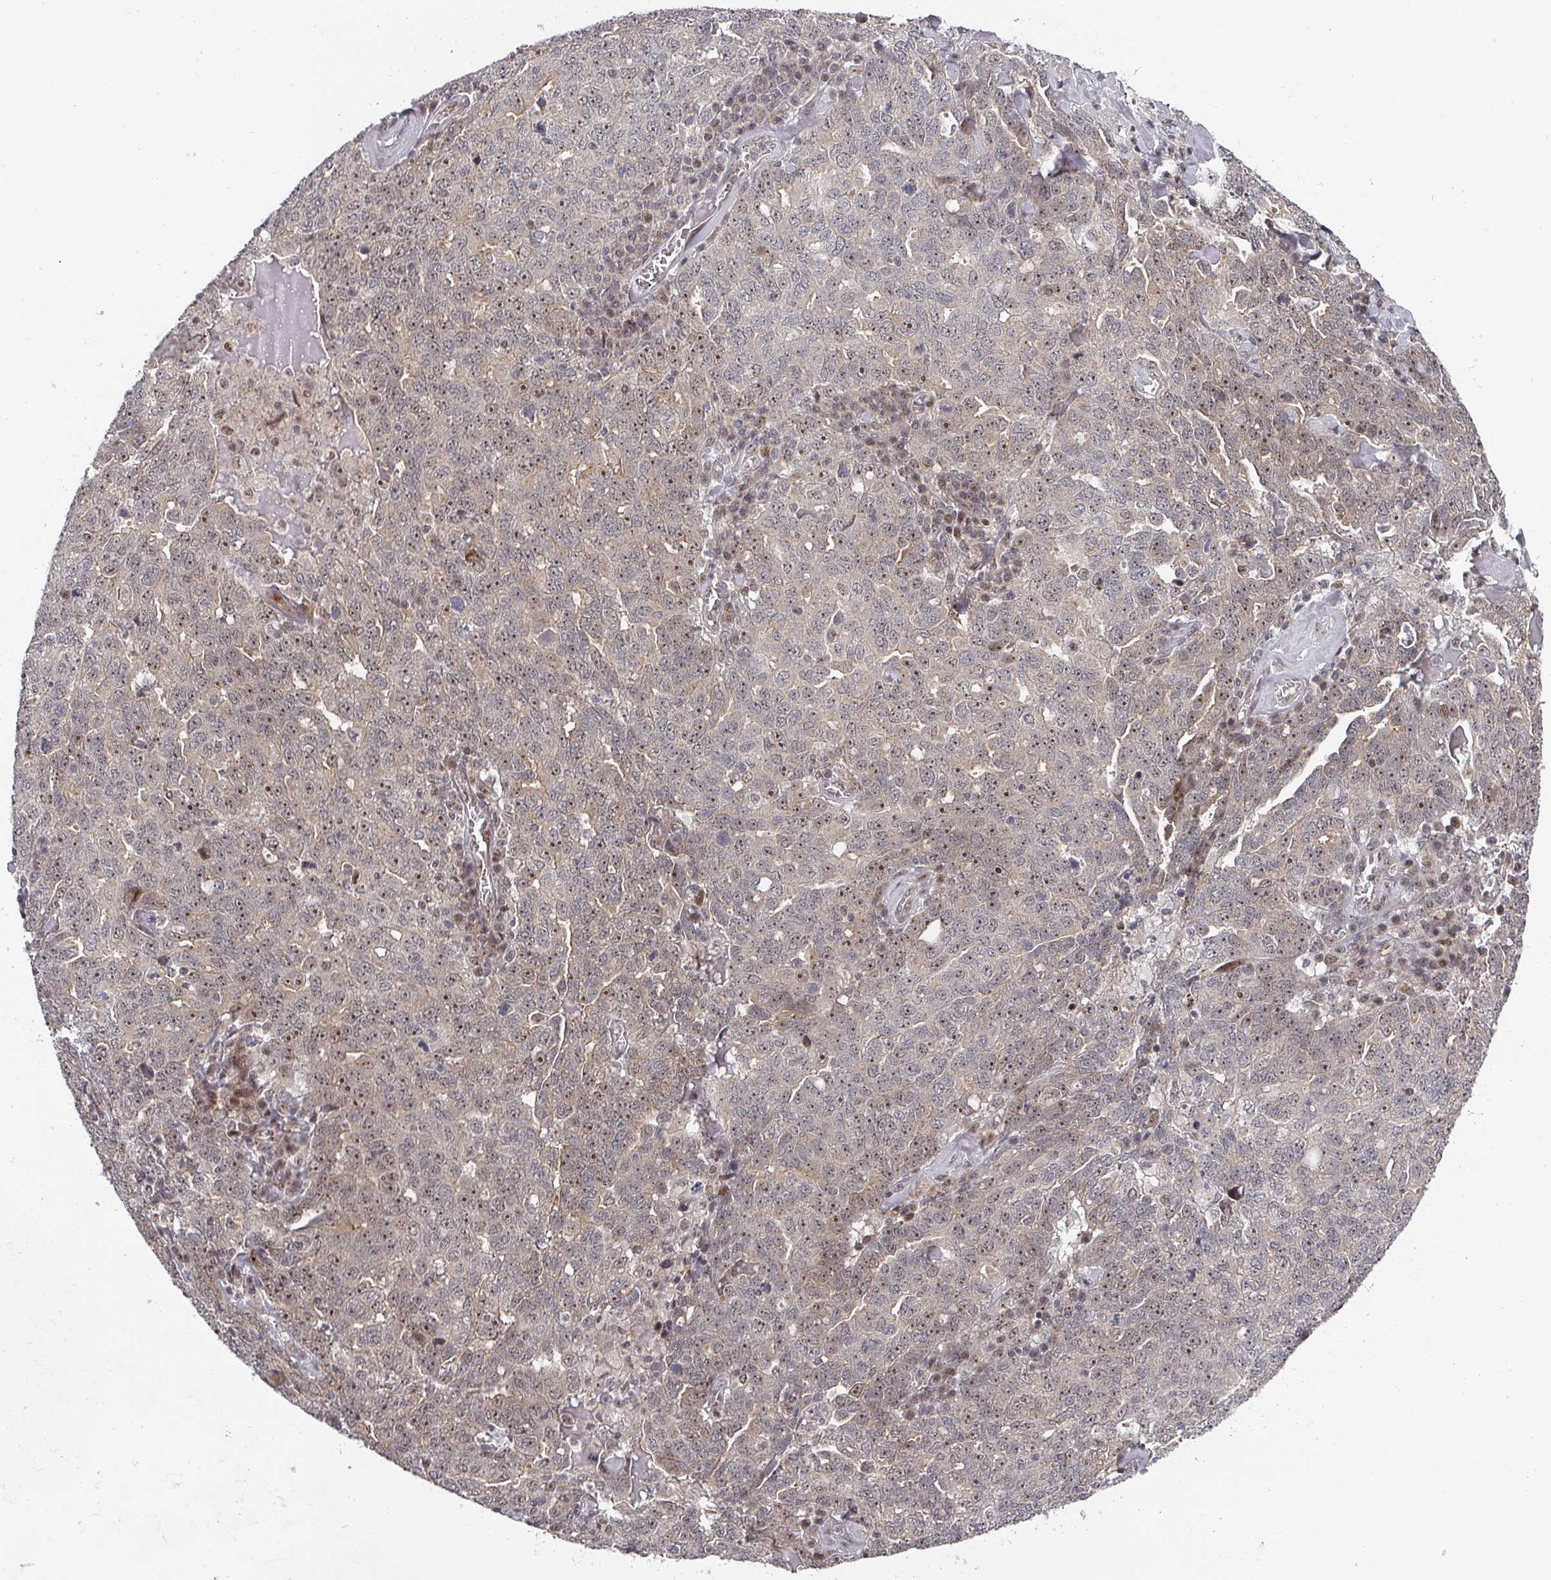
{"staining": {"intensity": "moderate", "quantity": "25%-75%", "location": "nuclear"}, "tissue": "ovarian cancer", "cell_type": "Tumor cells", "image_type": "cancer", "snomed": [{"axis": "morphology", "description": "Carcinoma, endometroid"}, {"axis": "topography", "description": "Ovary"}], "caption": "A brown stain shows moderate nuclear staining of a protein in ovarian cancer (endometroid carcinoma) tumor cells.", "gene": "KIF1C", "patient": {"sex": "female", "age": 62}}